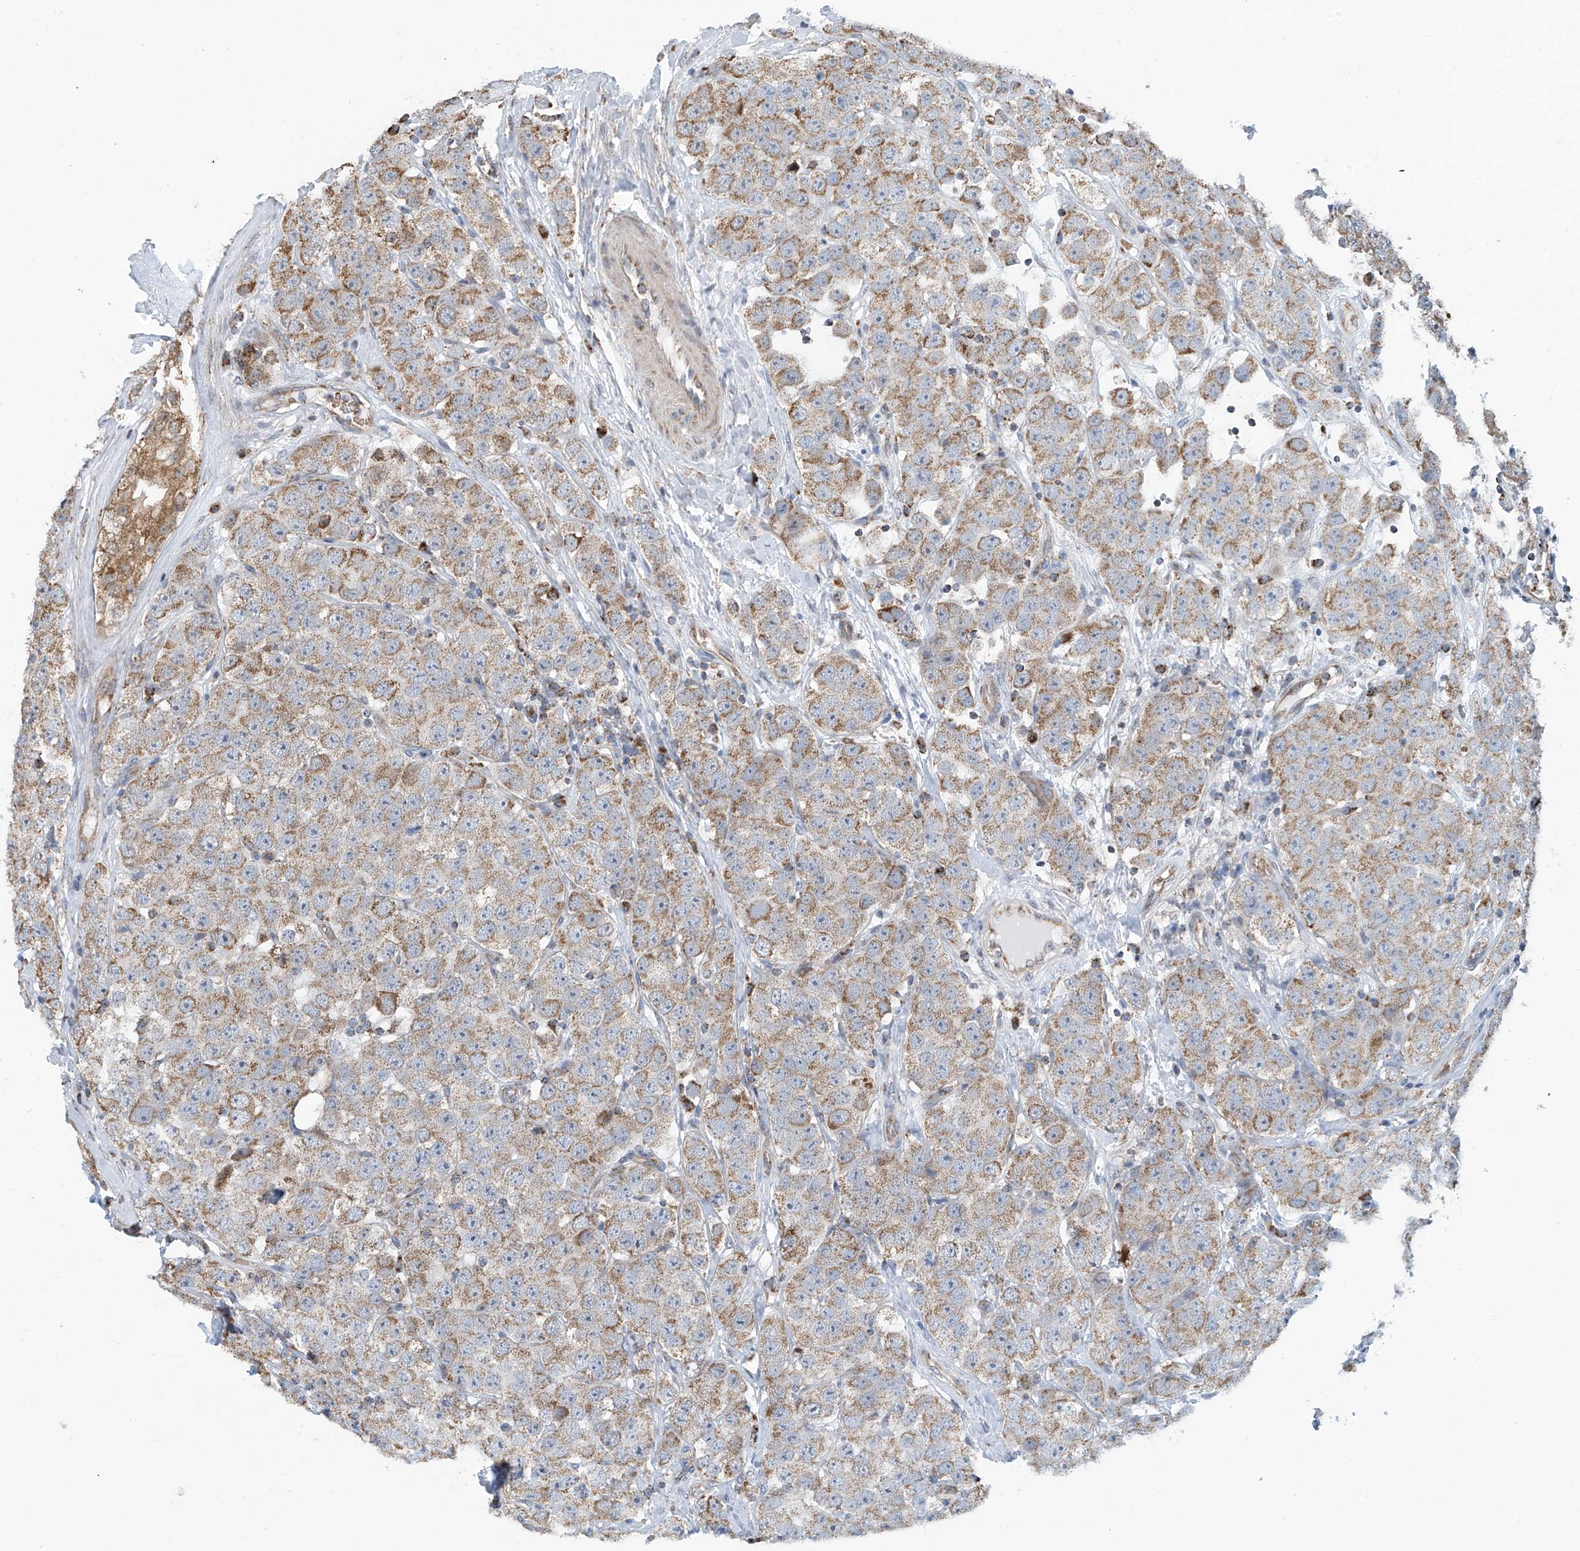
{"staining": {"intensity": "moderate", "quantity": ">75%", "location": "cytoplasmic/membranous"}, "tissue": "testis cancer", "cell_type": "Tumor cells", "image_type": "cancer", "snomed": [{"axis": "morphology", "description": "Seminoma, NOS"}, {"axis": "topography", "description": "Testis"}], "caption": "Immunohistochemical staining of testis cancer (seminoma) reveals medium levels of moderate cytoplasmic/membranous expression in about >75% of tumor cells.", "gene": "COMMD1", "patient": {"sex": "male", "age": 28}}